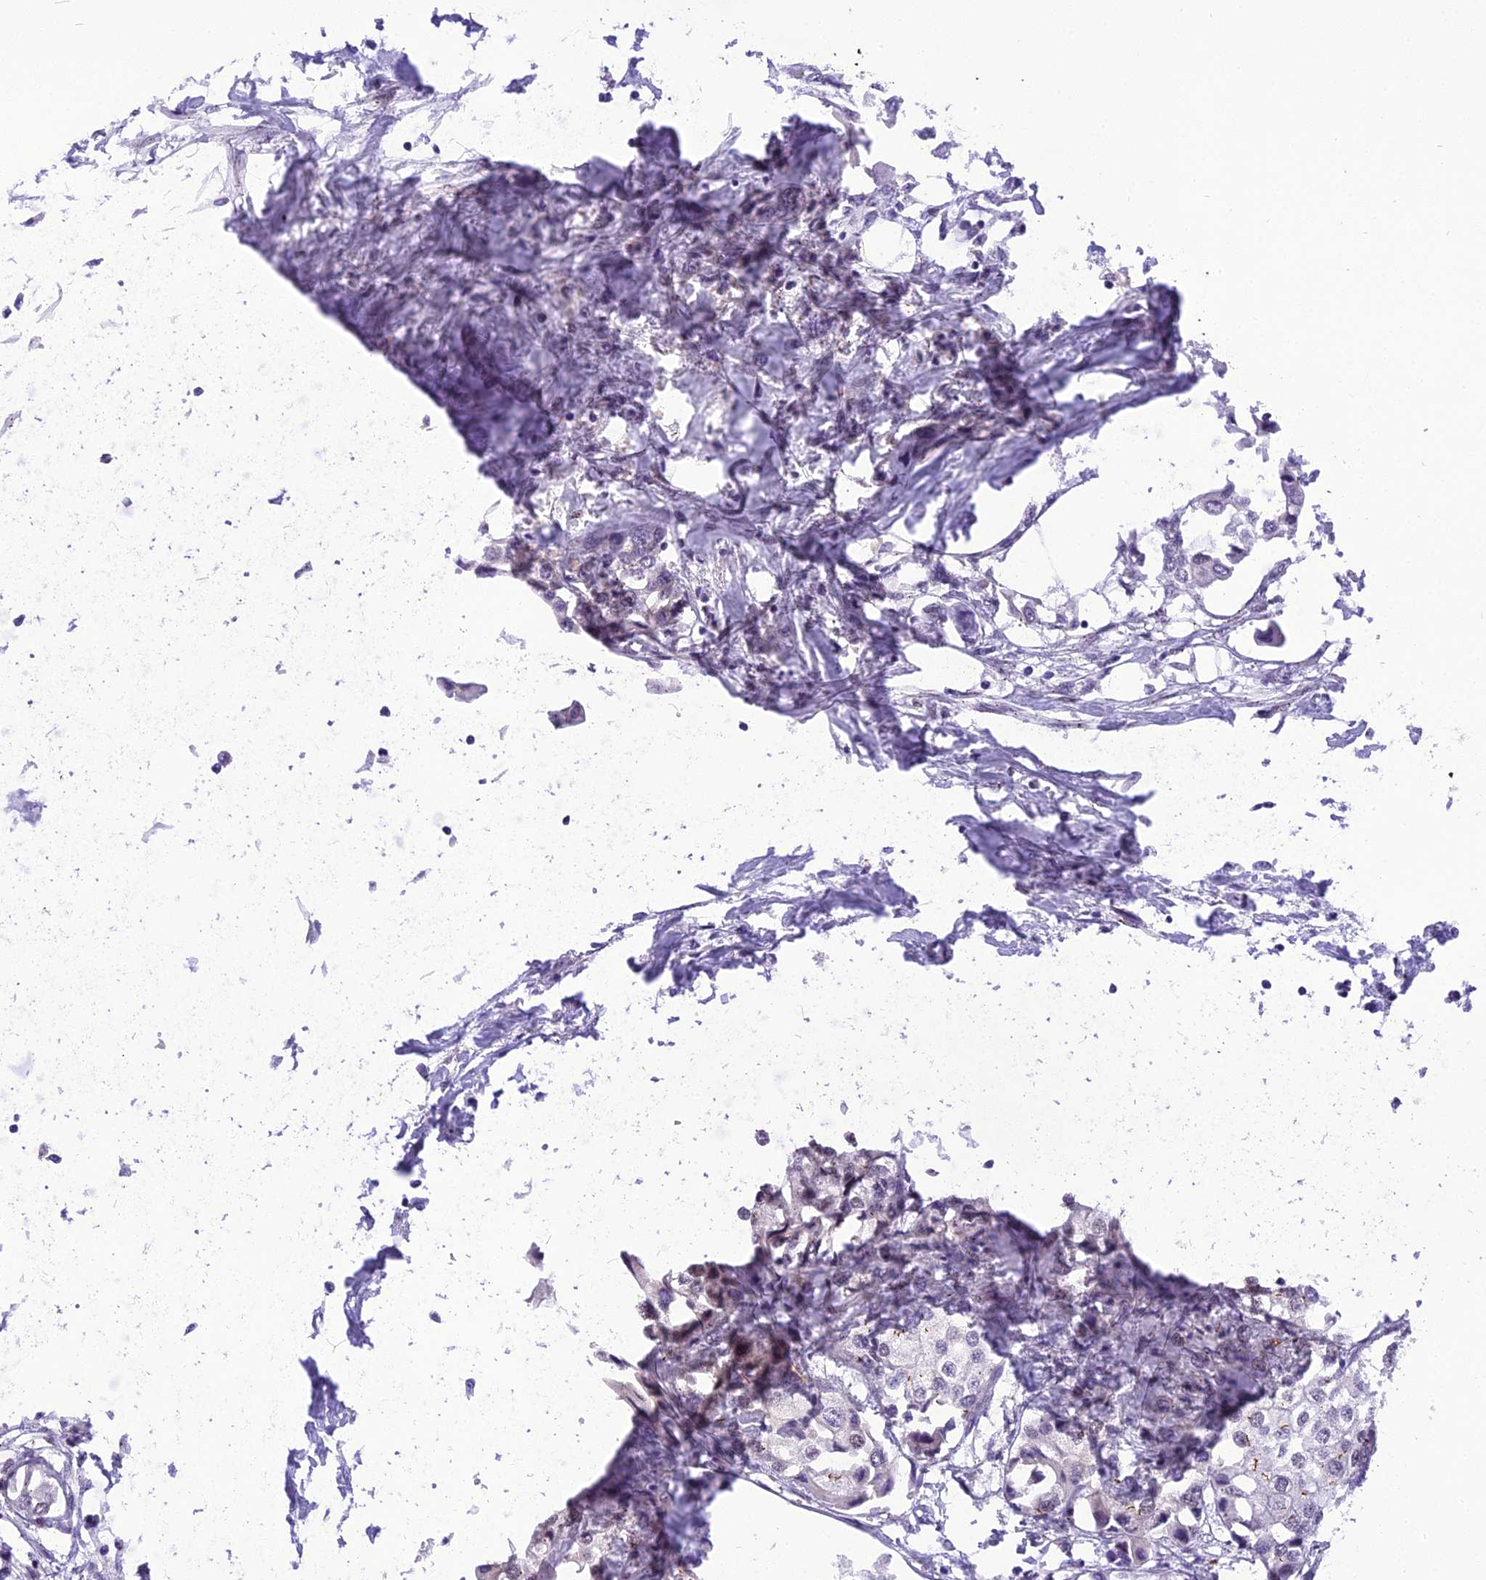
{"staining": {"intensity": "weak", "quantity": "25%-75%", "location": "nuclear"}, "tissue": "urothelial cancer", "cell_type": "Tumor cells", "image_type": "cancer", "snomed": [{"axis": "morphology", "description": "Urothelial carcinoma, High grade"}, {"axis": "topography", "description": "Urinary bladder"}], "caption": "Urothelial cancer stained with immunohistochemistry (IHC) displays weak nuclear positivity in about 25%-75% of tumor cells. (DAB (3,3'-diaminobenzidine) IHC, brown staining for protein, blue staining for nuclei).", "gene": "IRF2BP1", "patient": {"sex": "male", "age": 64}}